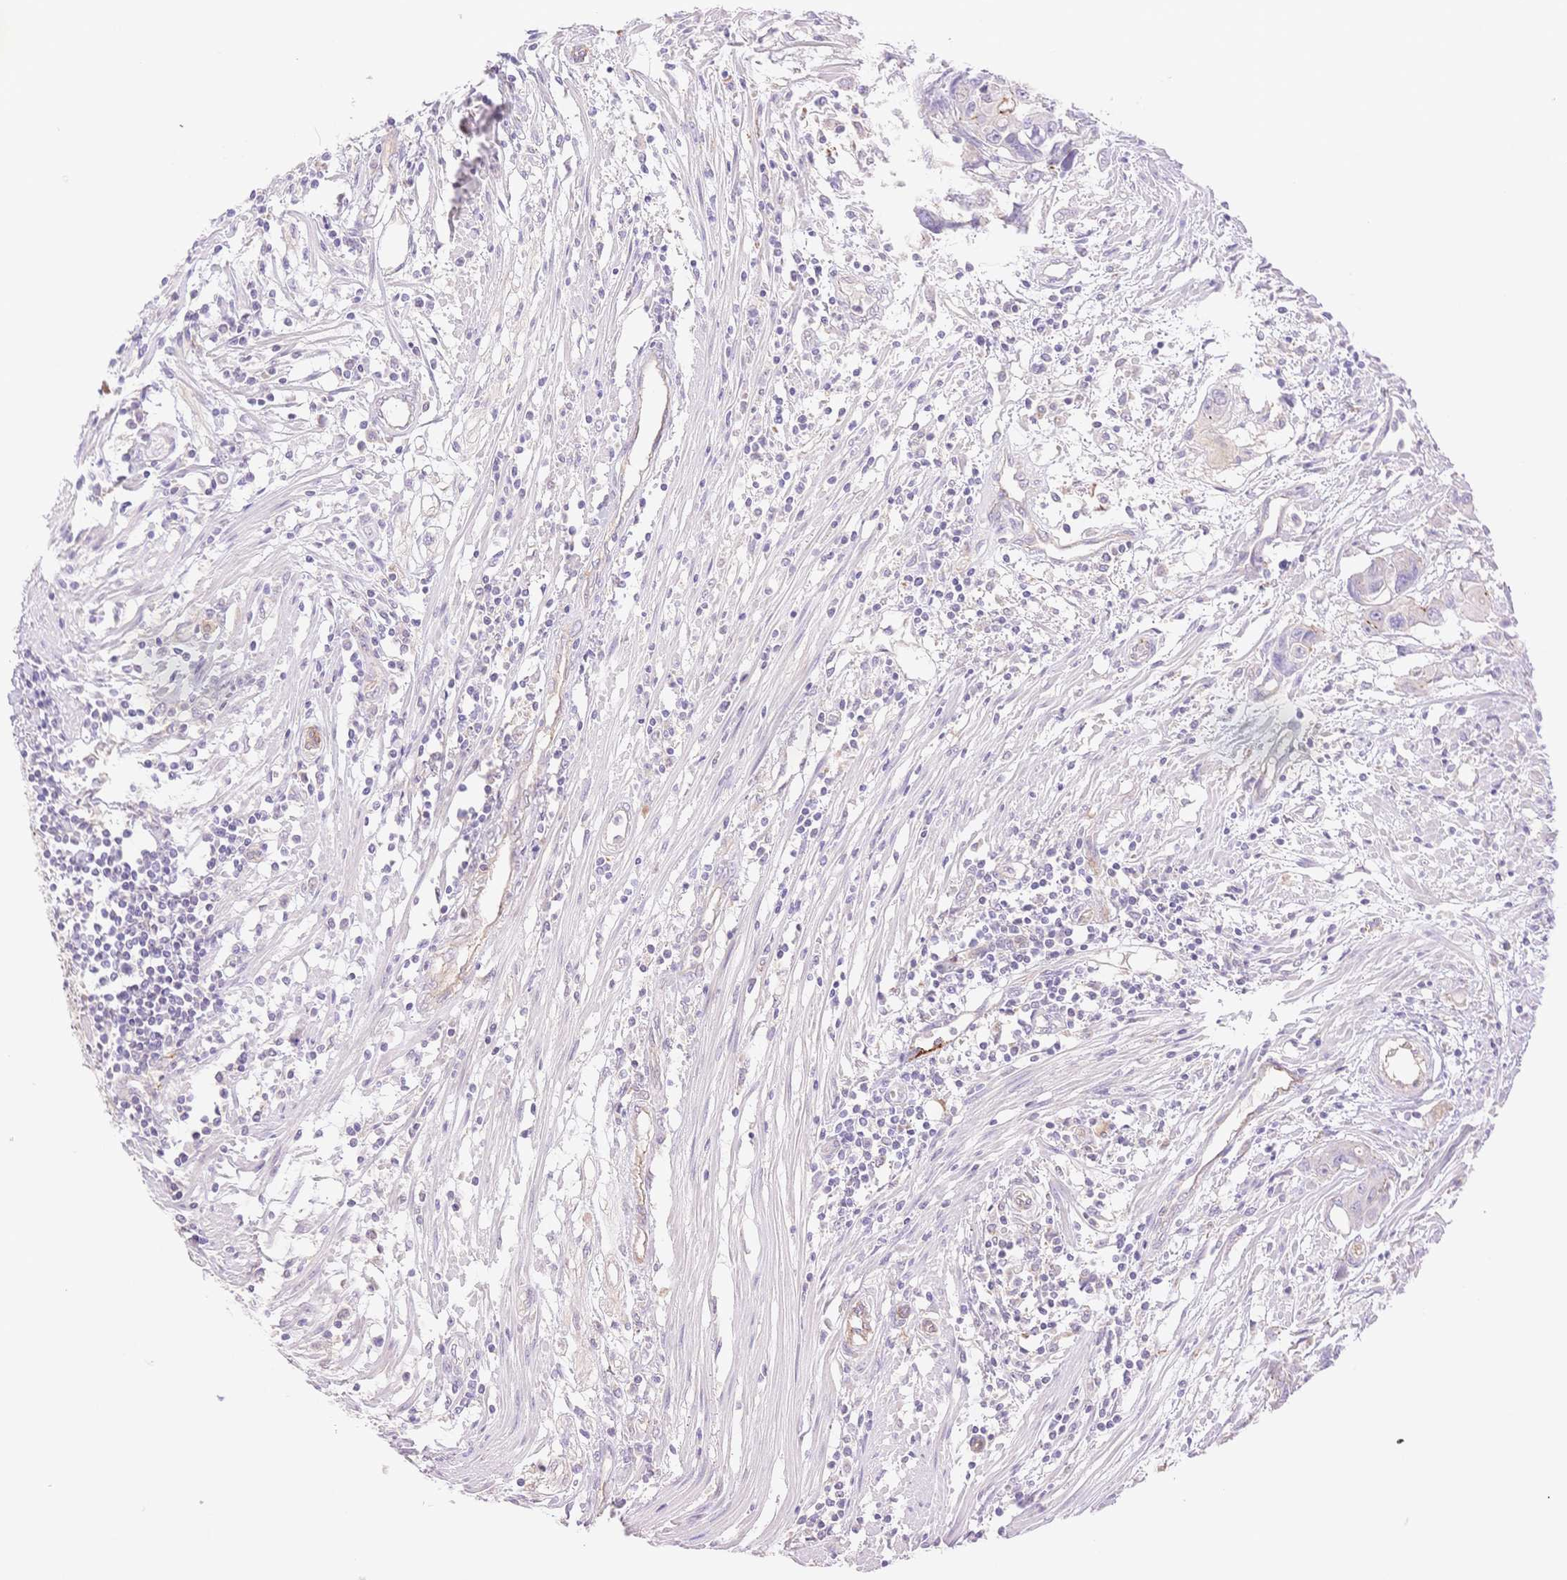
{"staining": {"intensity": "negative", "quantity": "none", "location": "none"}, "tissue": "colorectal cancer", "cell_type": "Tumor cells", "image_type": "cancer", "snomed": [{"axis": "morphology", "description": "Adenocarcinoma, NOS"}, {"axis": "topography", "description": "Colon"}], "caption": "The histopathology image displays no staining of tumor cells in adenocarcinoma (colorectal). (Immunohistochemistry (ihc), brightfield microscopy, high magnification).", "gene": "WDR54", "patient": {"sex": "male", "age": 77}}